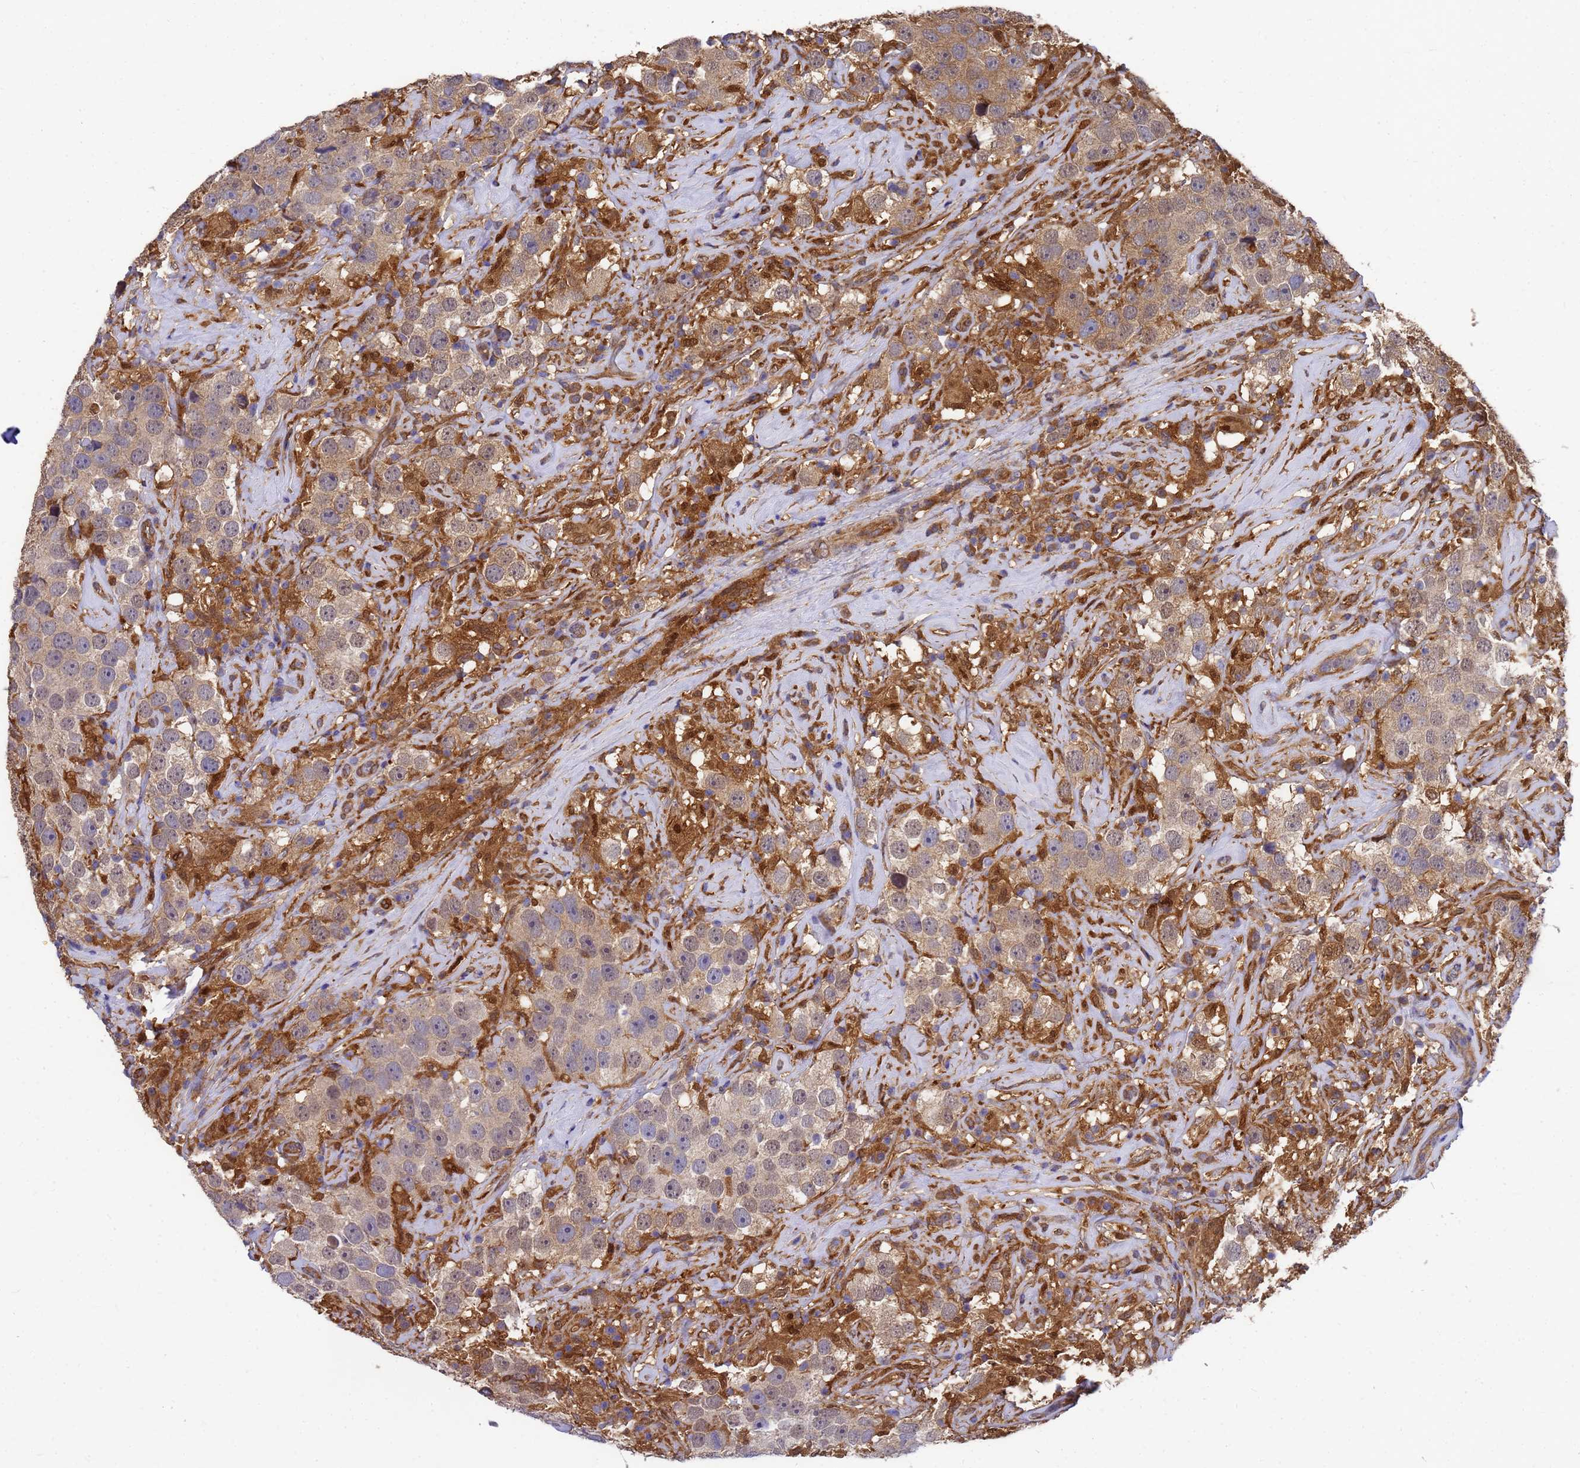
{"staining": {"intensity": "weak", "quantity": "25%-75%", "location": "cytoplasmic/membranous"}, "tissue": "testis cancer", "cell_type": "Tumor cells", "image_type": "cancer", "snomed": [{"axis": "morphology", "description": "Seminoma, NOS"}, {"axis": "topography", "description": "Testis"}], "caption": "Immunohistochemical staining of seminoma (testis) shows low levels of weak cytoplasmic/membranous expression in approximately 25%-75% of tumor cells. (brown staining indicates protein expression, while blue staining denotes nuclei).", "gene": "SLC35E2B", "patient": {"sex": "male", "age": 49}}